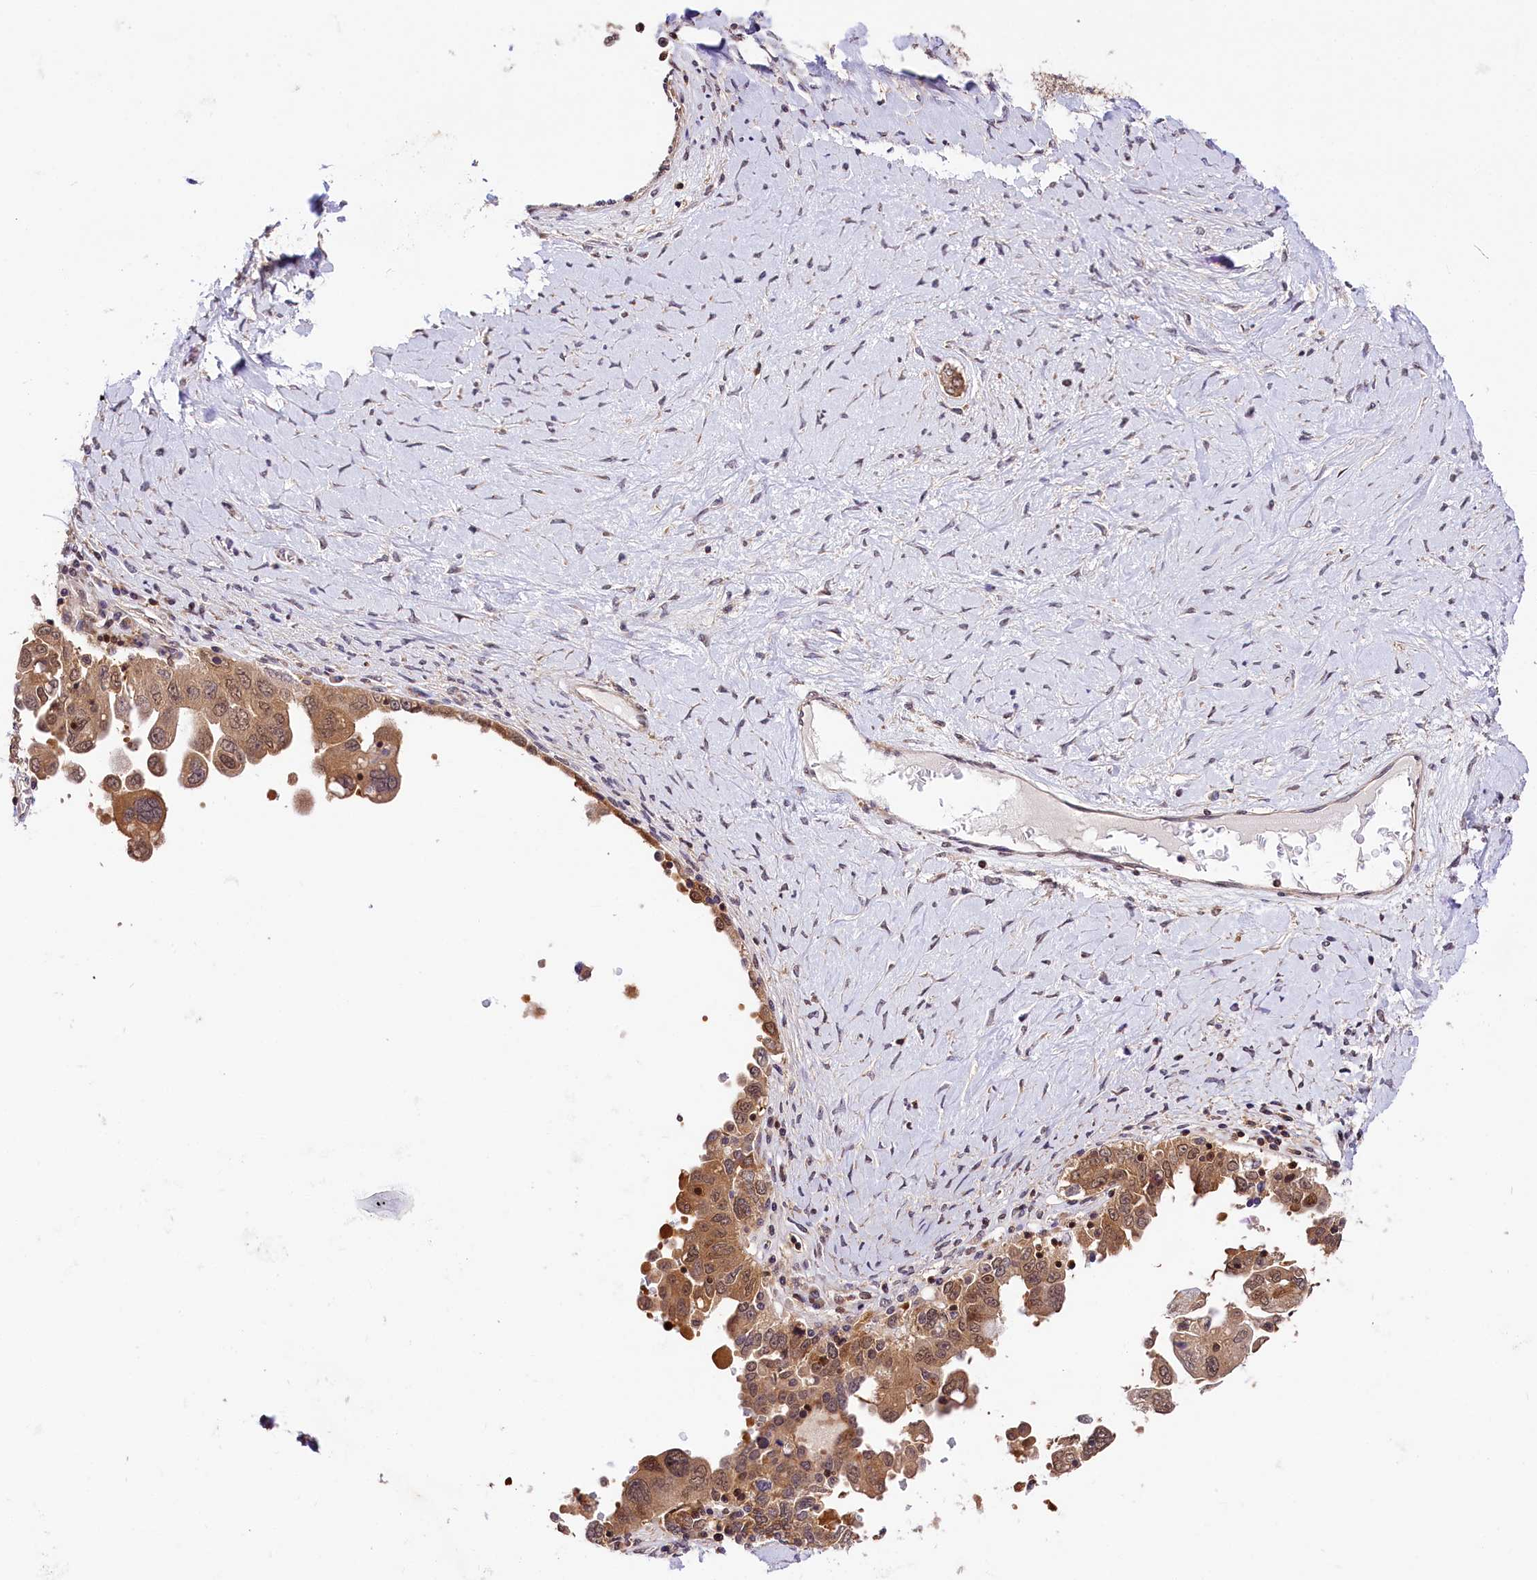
{"staining": {"intensity": "moderate", "quantity": ">75%", "location": "cytoplasmic/membranous"}, "tissue": "ovarian cancer", "cell_type": "Tumor cells", "image_type": "cancer", "snomed": [{"axis": "morphology", "description": "Carcinoma, endometroid"}, {"axis": "topography", "description": "Ovary"}], "caption": "A histopathology image showing moderate cytoplasmic/membranous positivity in about >75% of tumor cells in ovarian cancer, as visualized by brown immunohistochemical staining.", "gene": "CHORDC1", "patient": {"sex": "female", "age": 62}}